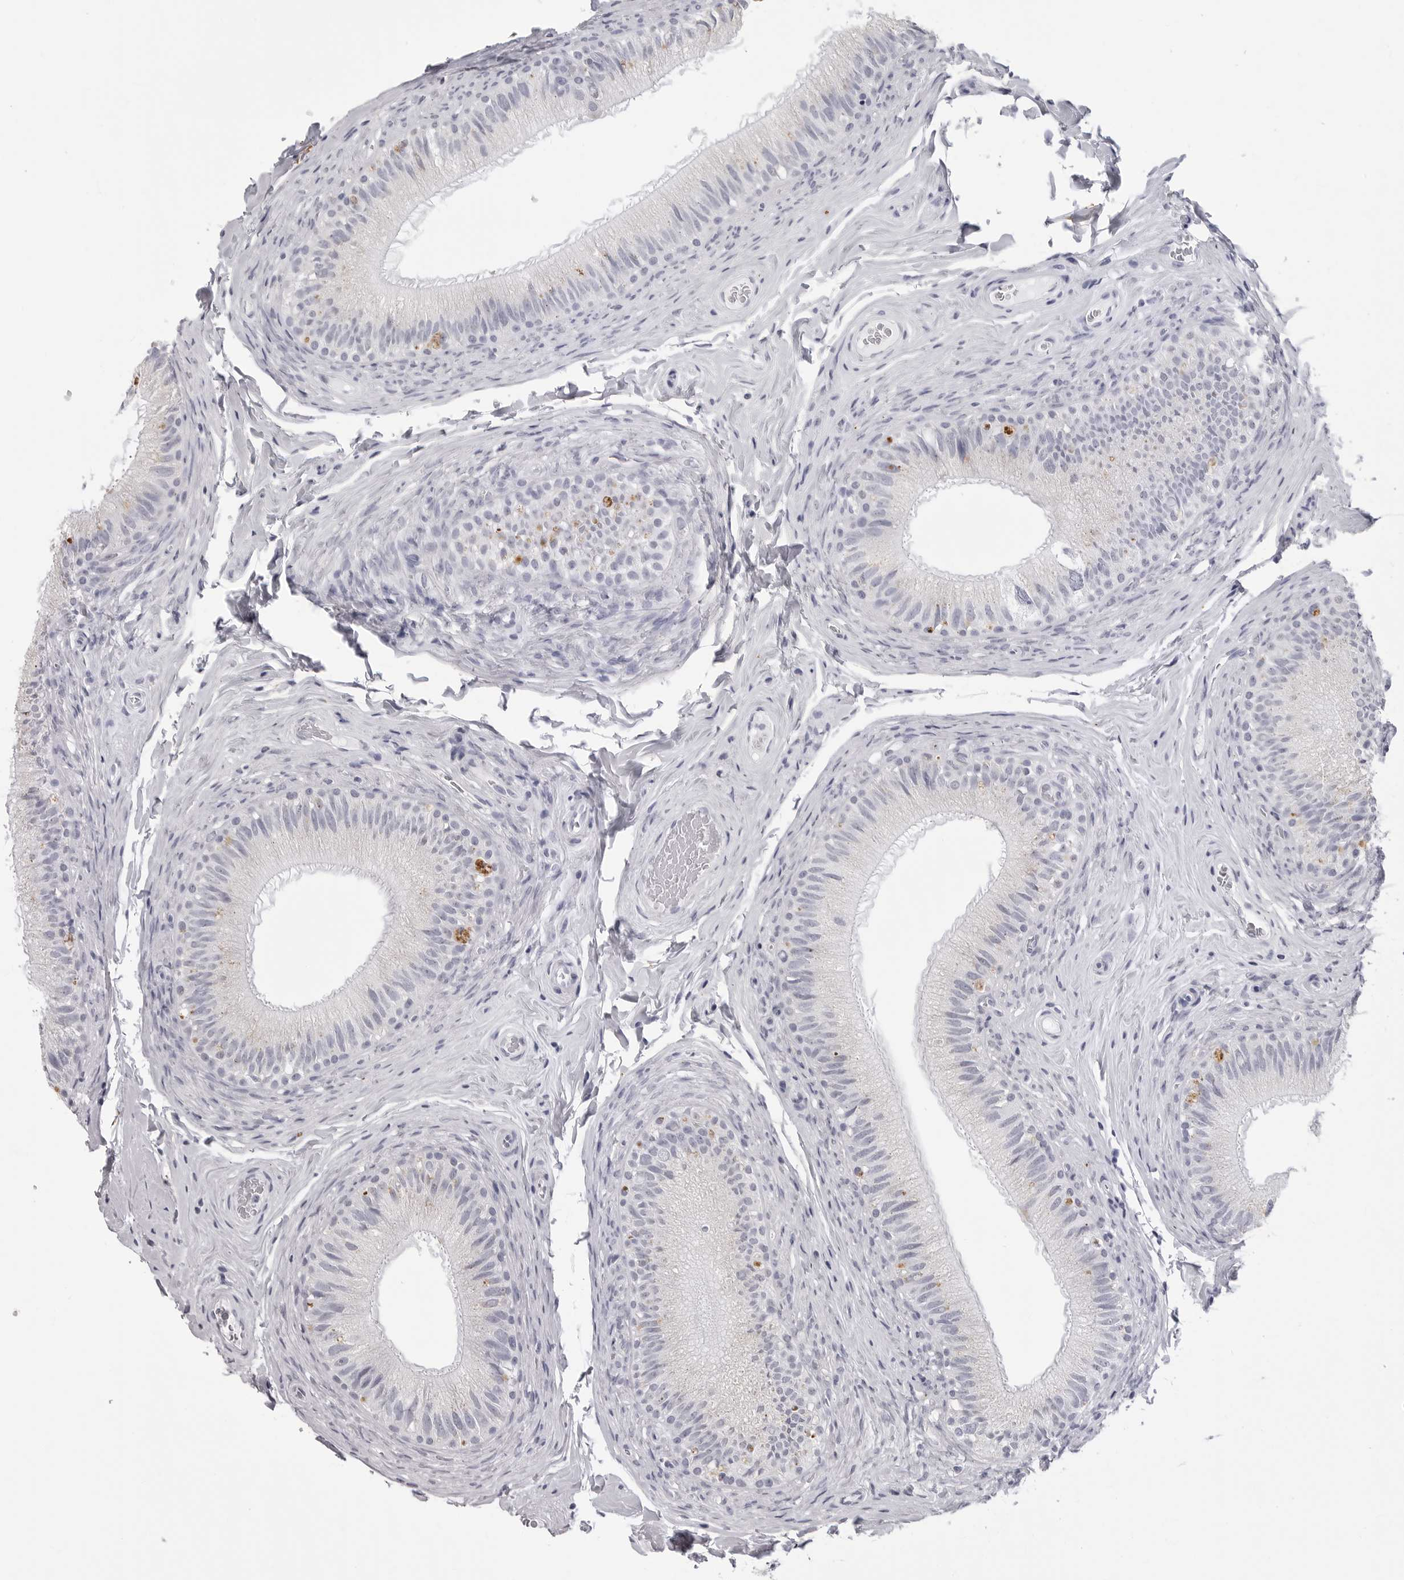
{"staining": {"intensity": "negative", "quantity": "none", "location": "none"}, "tissue": "epididymis", "cell_type": "Glandular cells", "image_type": "normal", "snomed": [{"axis": "morphology", "description": "Normal tissue, NOS"}, {"axis": "topography", "description": "Epididymis"}], "caption": "There is no significant positivity in glandular cells of epididymis.", "gene": "LGALS4", "patient": {"sex": "male", "age": 49}}